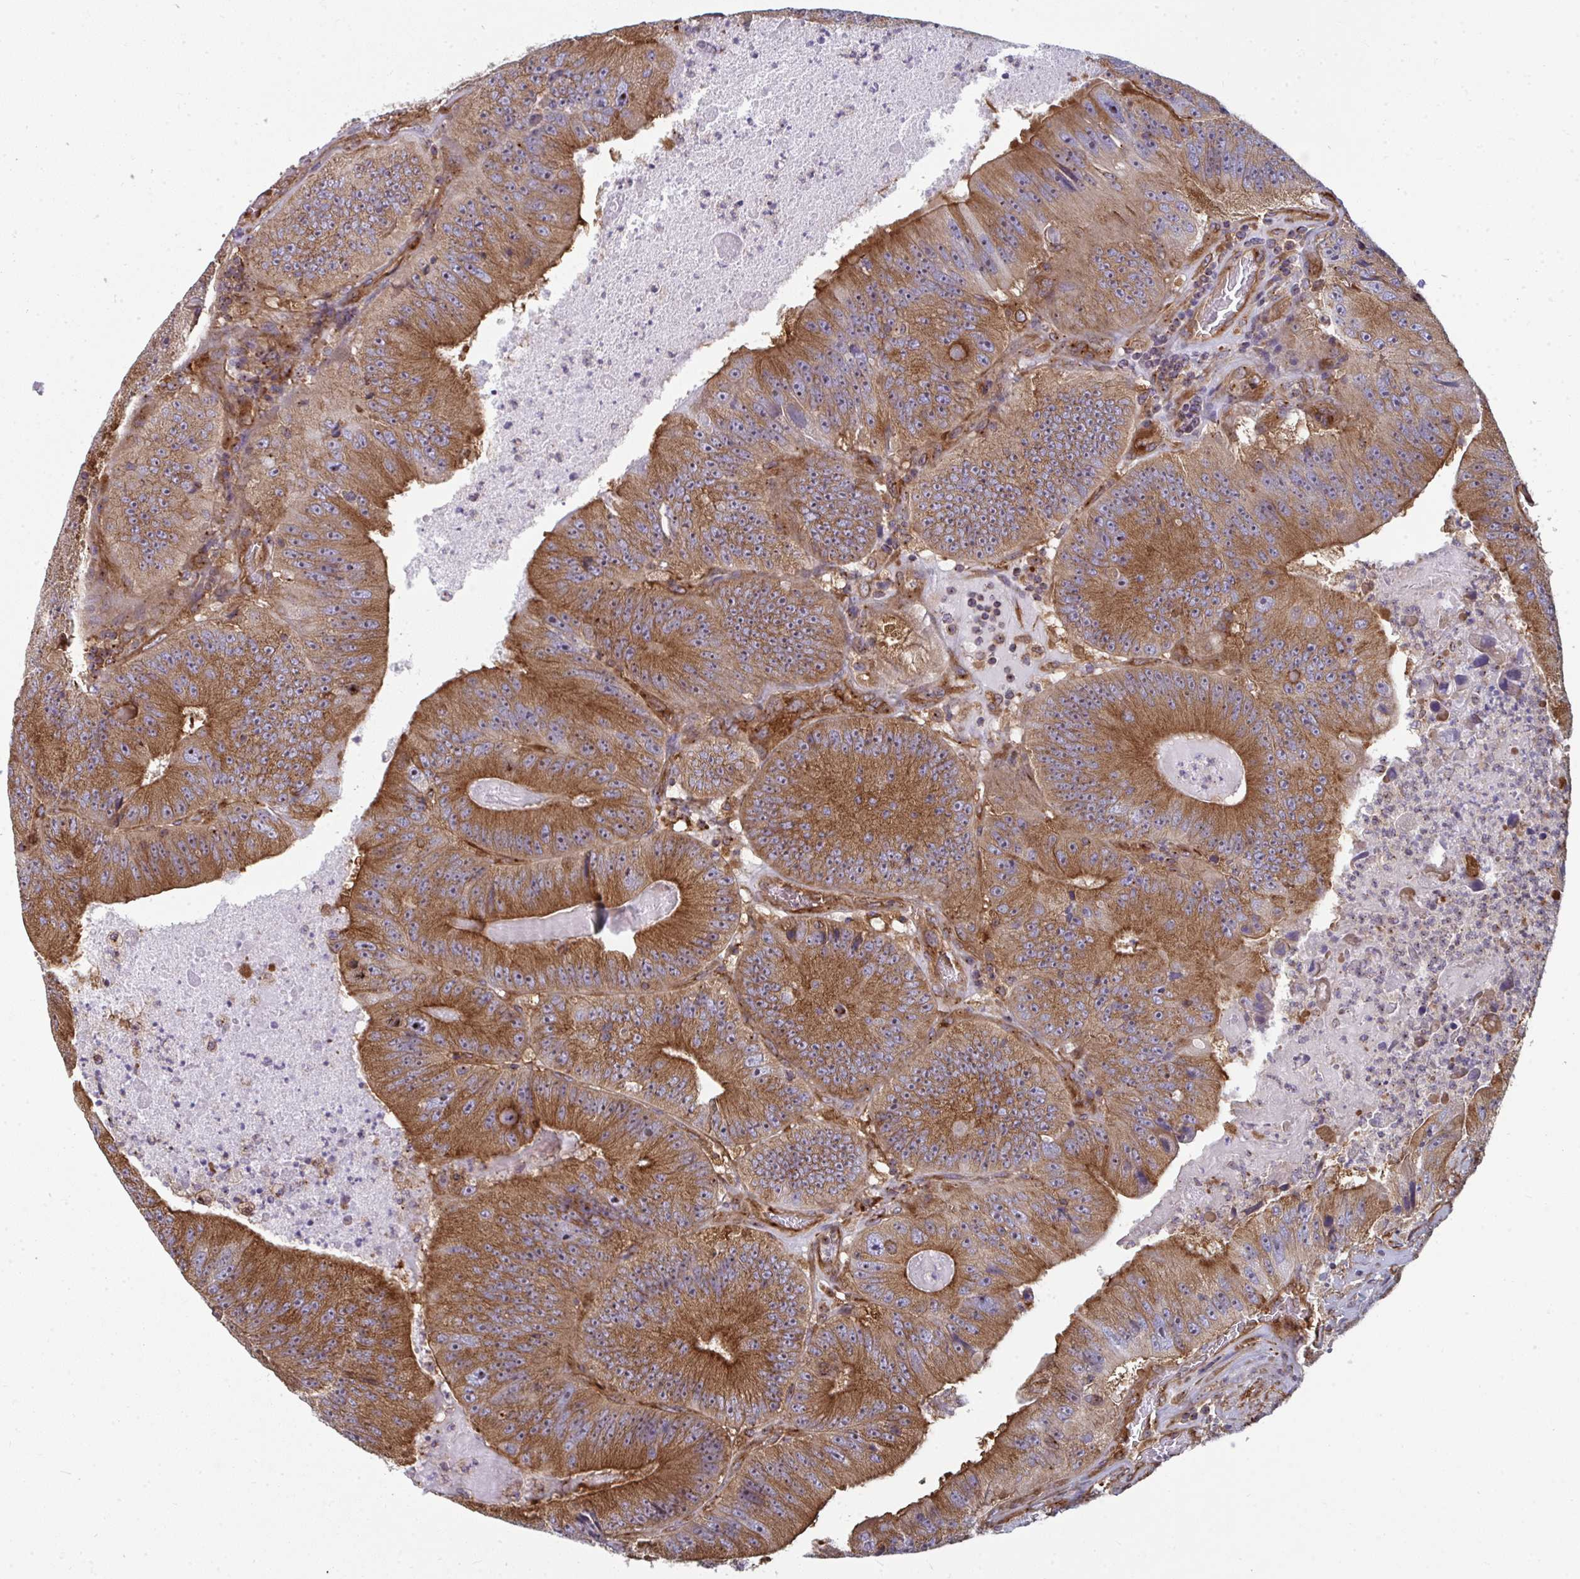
{"staining": {"intensity": "strong", "quantity": ">75%", "location": "cytoplasmic/membranous"}, "tissue": "colorectal cancer", "cell_type": "Tumor cells", "image_type": "cancer", "snomed": [{"axis": "morphology", "description": "Adenocarcinoma, NOS"}, {"axis": "topography", "description": "Colon"}], "caption": "High-power microscopy captured an IHC image of colorectal cancer, revealing strong cytoplasmic/membranous positivity in approximately >75% of tumor cells. Using DAB (3,3'-diaminobenzidine) (brown) and hematoxylin (blue) stains, captured at high magnification using brightfield microscopy.", "gene": "DYNC1I2", "patient": {"sex": "female", "age": 86}}